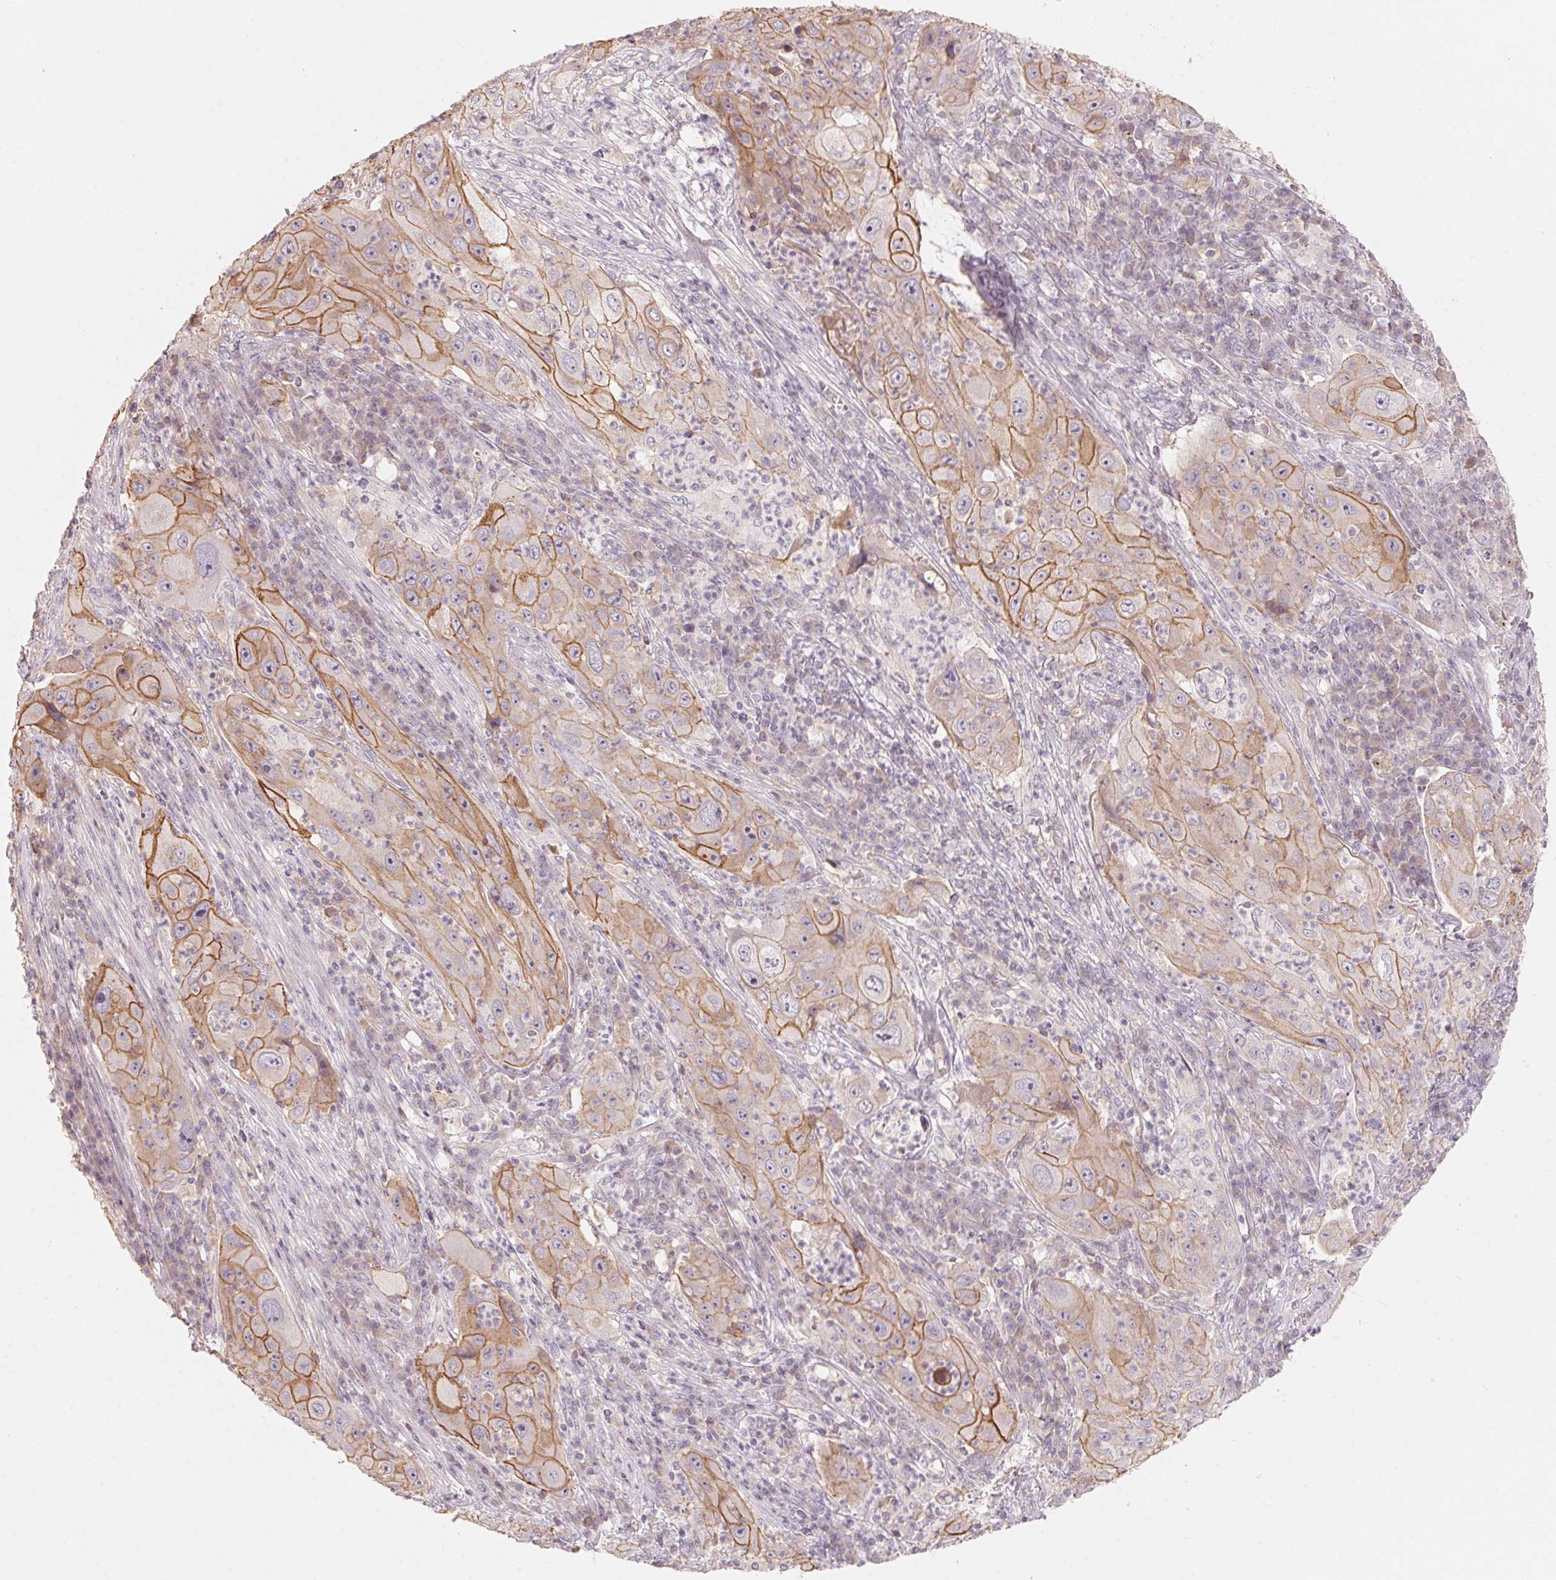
{"staining": {"intensity": "moderate", "quantity": "25%-75%", "location": "cytoplasmic/membranous"}, "tissue": "lung cancer", "cell_type": "Tumor cells", "image_type": "cancer", "snomed": [{"axis": "morphology", "description": "Squamous cell carcinoma, NOS"}, {"axis": "topography", "description": "Lung"}], "caption": "Immunohistochemical staining of human lung squamous cell carcinoma shows medium levels of moderate cytoplasmic/membranous protein staining in approximately 25%-75% of tumor cells.", "gene": "TP53AIP1", "patient": {"sex": "female", "age": 59}}